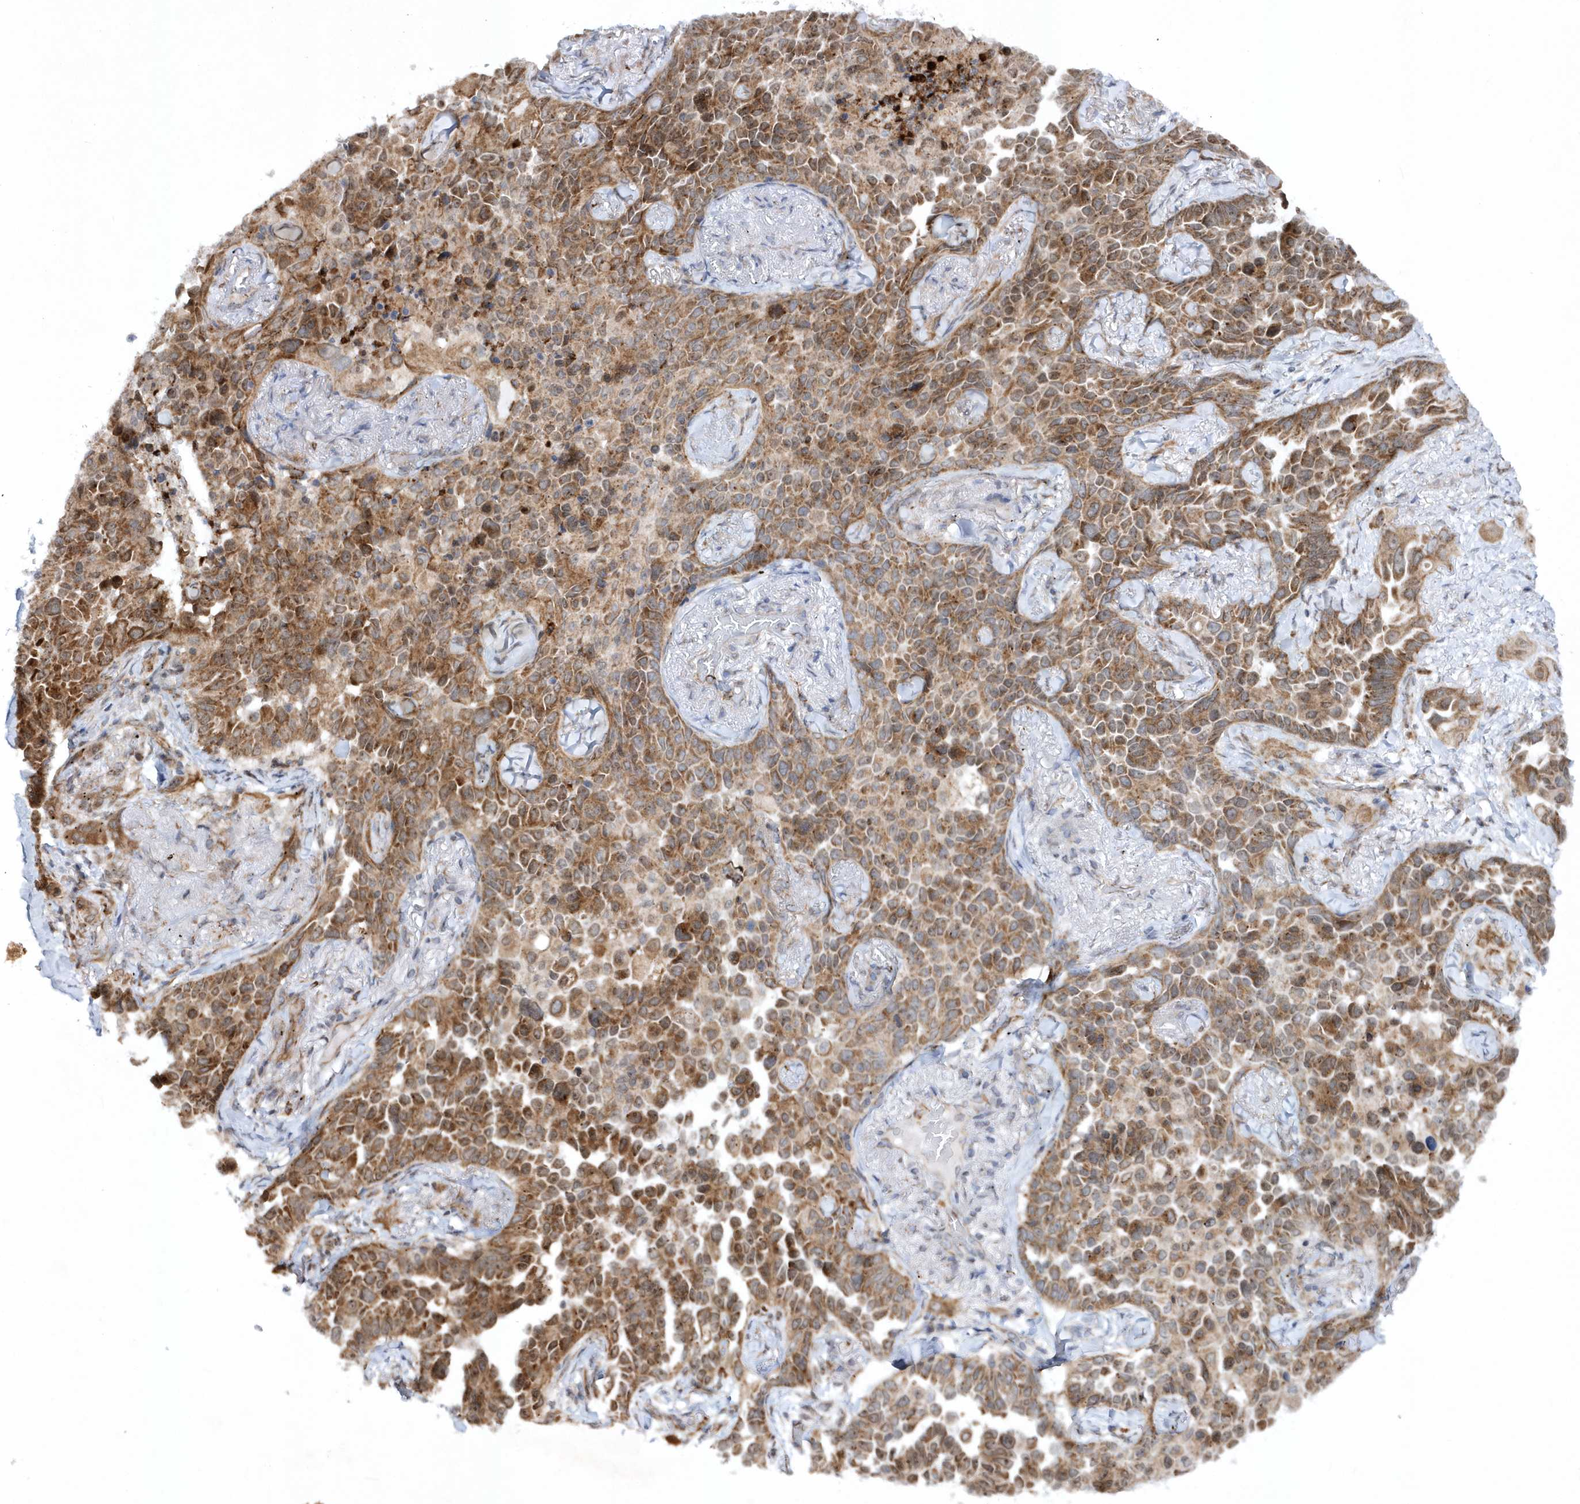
{"staining": {"intensity": "moderate", "quantity": ">75%", "location": "cytoplasmic/membranous"}, "tissue": "lung cancer", "cell_type": "Tumor cells", "image_type": "cancer", "snomed": [{"axis": "morphology", "description": "Adenocarcinoma, NOS"}, {"axis": "topography", "description": "Lung"}], "caption": "Protein expression analysis of human lung cancer reveals moderate cytoplasmic/membranous positivity in approximately >75% of tumor cells.", "gene": "SOWAHB", "patient": {"sex": "female", "age": 67}}